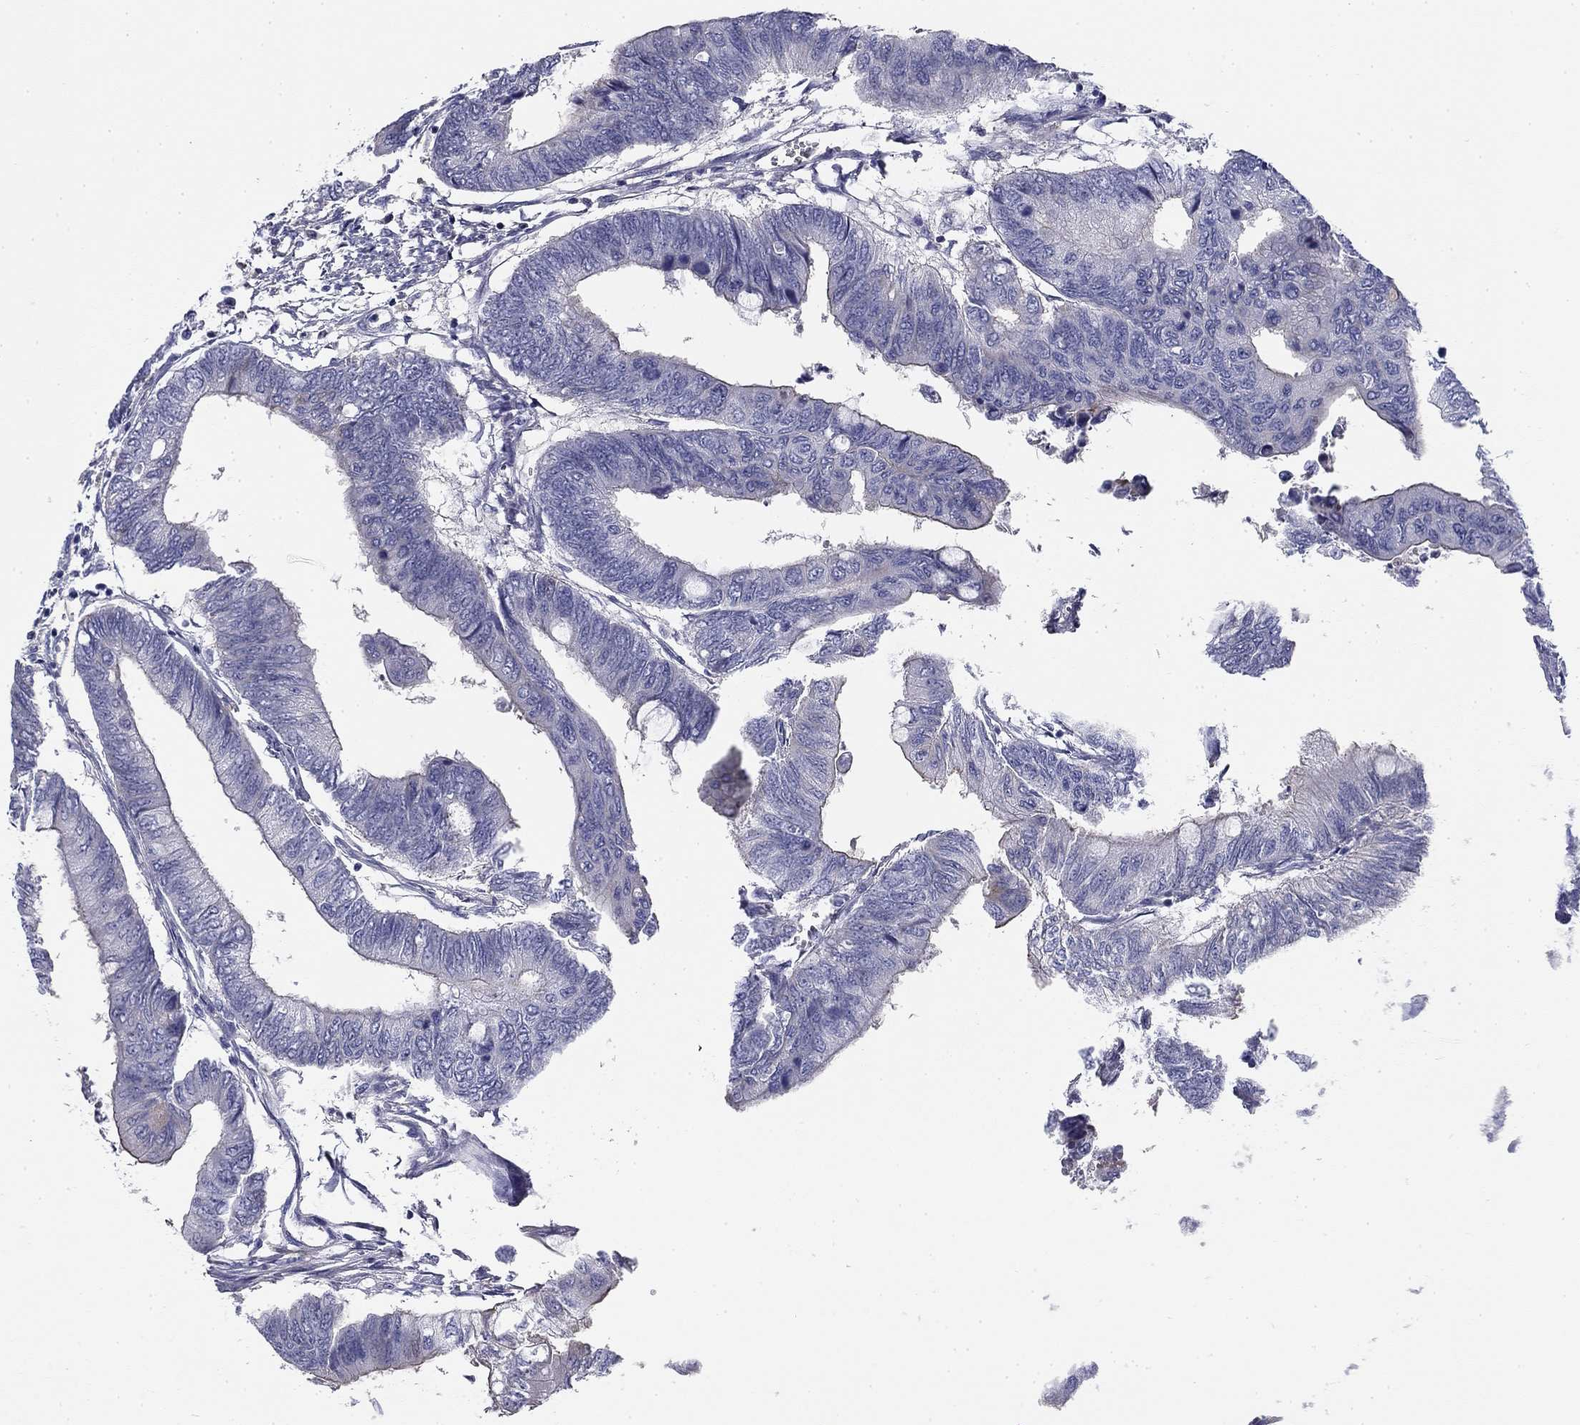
{"staining": {"intensity": "negative", "quantity": "none", "location": "none"}, "tissue": "colorectal cancer", "cell_type": "Tumor cells", "image_type": "cancer", "snomed": [{"axis": "morphology", "description": "Normal tissue, NOS"}, {"axis": "morphology", "description": "Adenocarcinoma, NOS"}, {"axis": "topography", "description": "Rectum"}, {"axis": "topography", "description": "Peripheral nerve tissue"}], "caption": "This is a photomicrograph of immunohistochemistry staining of colorectal cancer, which shows no staining in tumor cells.", "gene": "CPLX4", "patient": {"sex": "male", "age": 92}}